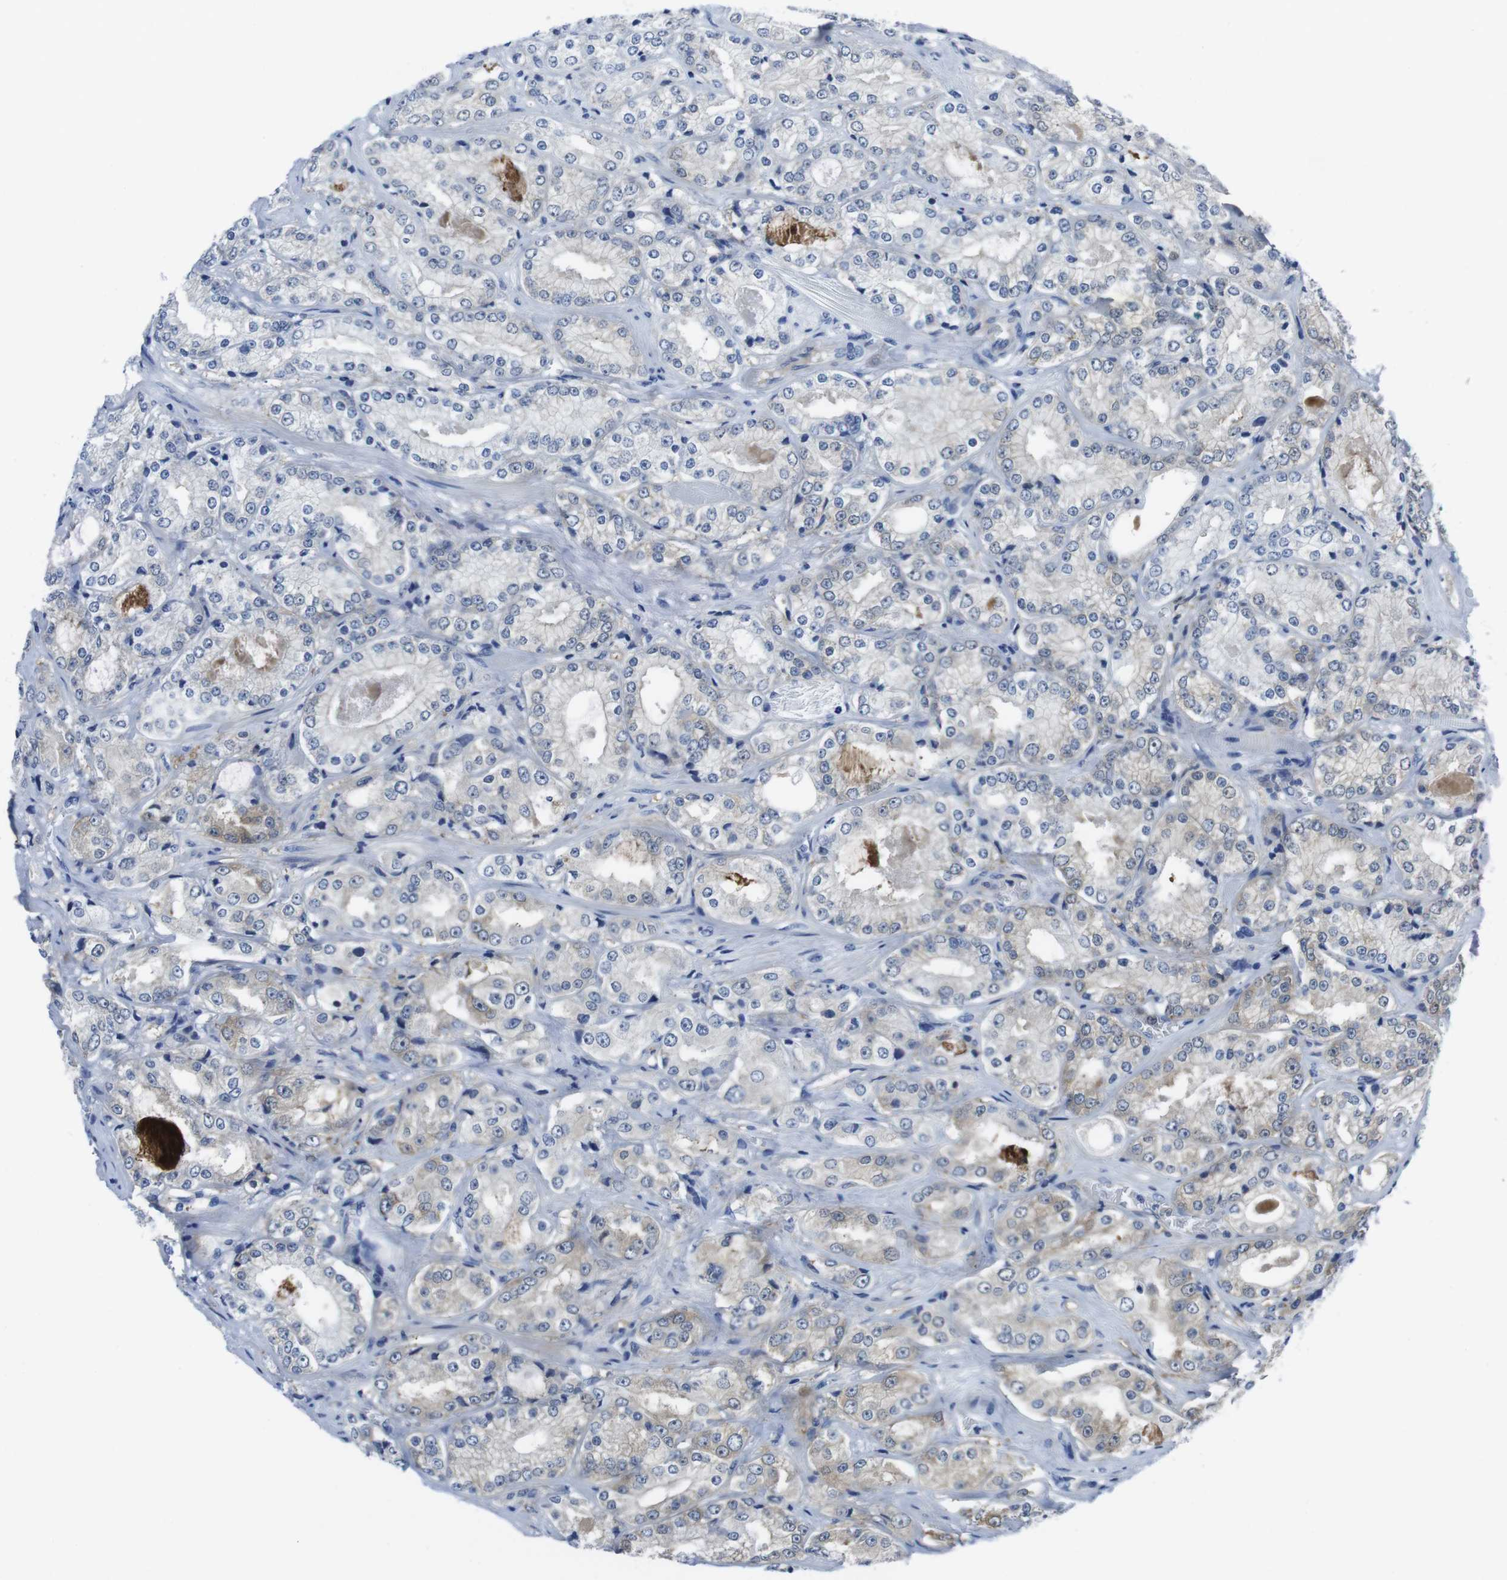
{"staining": {"intensity": "negative", "quantity": "none", "location": "none"}, "tissue": "prostate cancer", "cell_type": "Tumor cells", "image_type": "cancer", "snomed": [{"axis": "morphology", "description": "Adenocarcinoma, High grade"}, {"axis": "topography", "description": "Prostate"}], "caption": "Prostate cancer was stained to show a protein in brown. There is no significant expression in tumor cells.", "gene": "EIF4A1", "patient": {"sex": "male", "age": 73}}